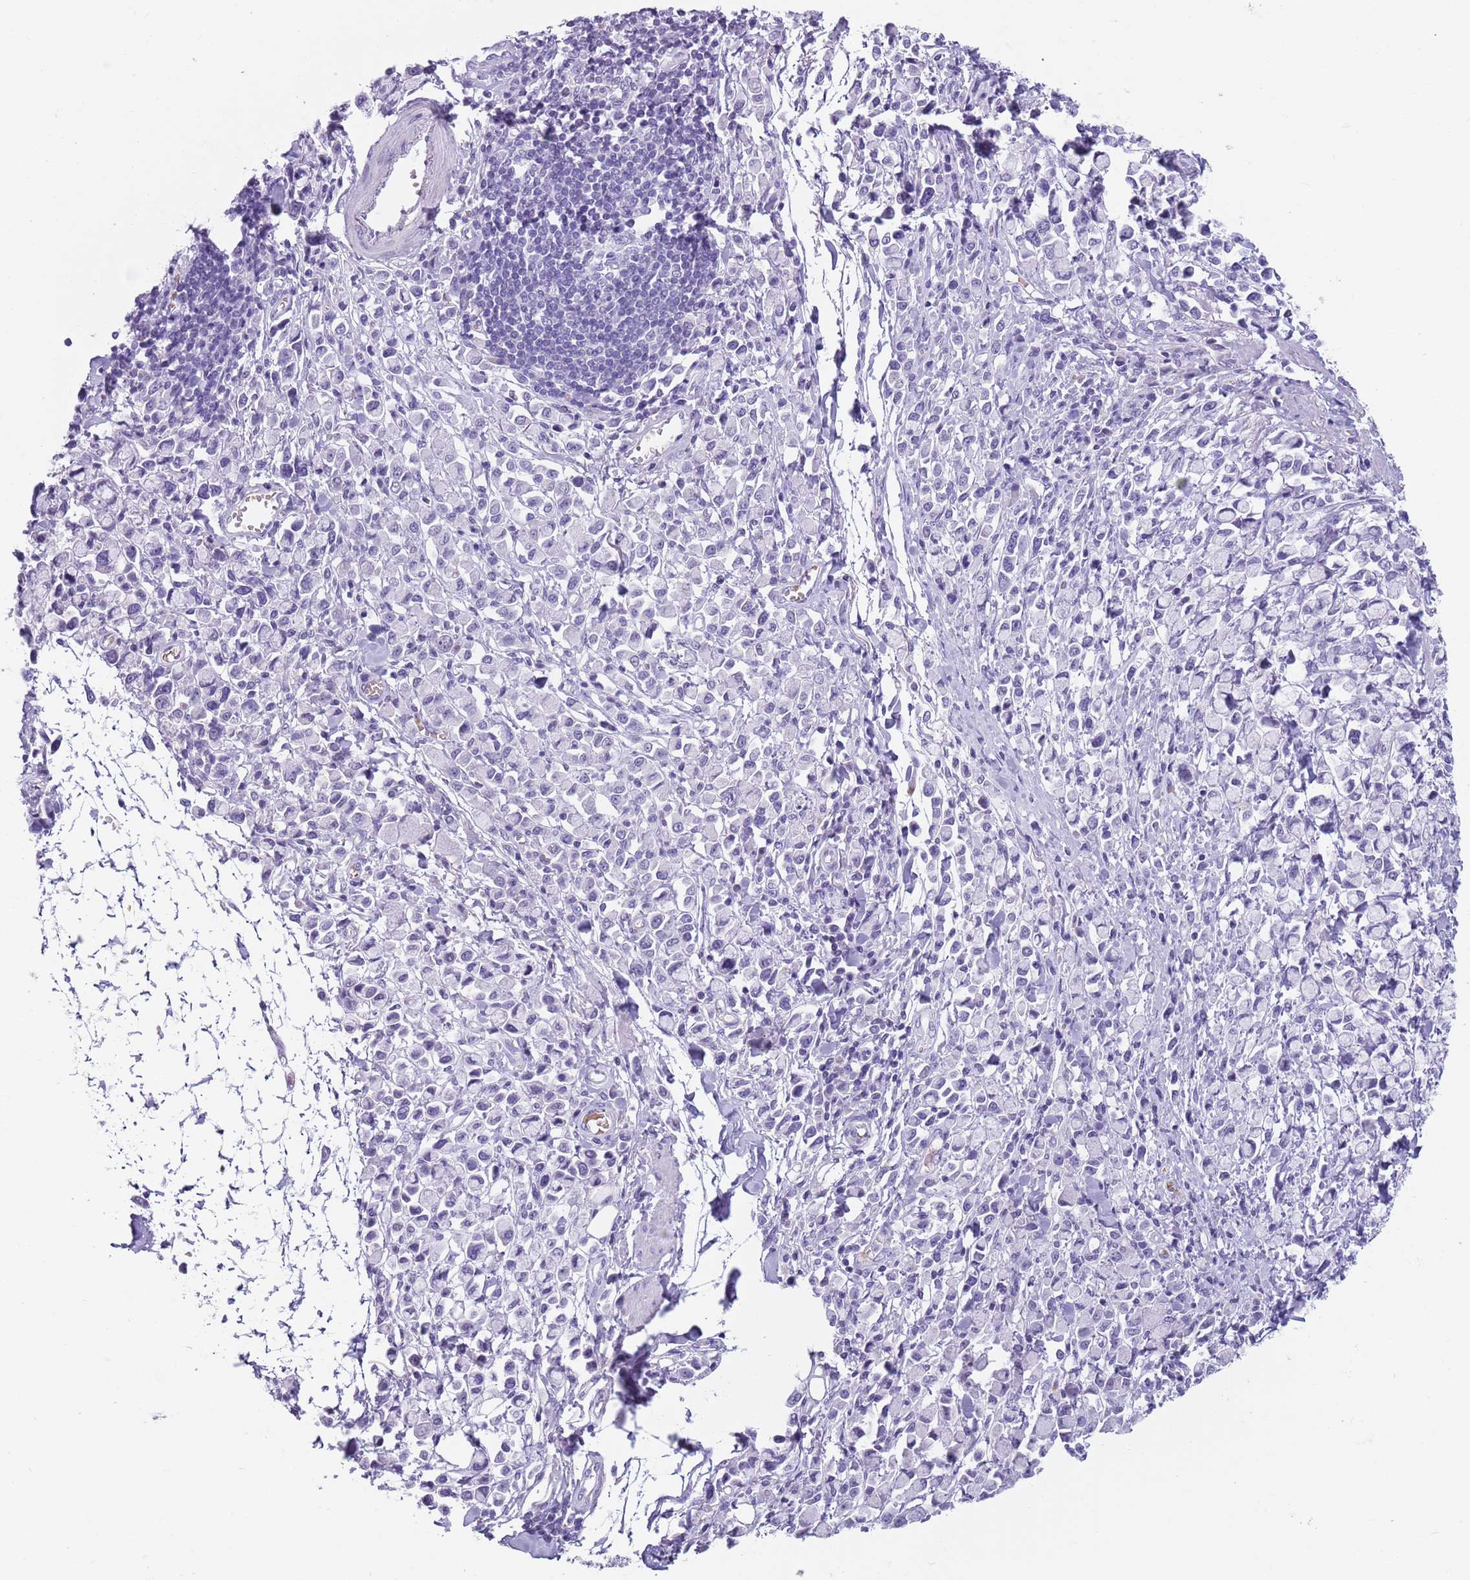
{"staining": {"intensity": "negative", "quantity": "none", "location": "none"}, "tissue": "stomach cancer", "cell_type": "Tumor cells", "image_type": "cancer", "snomed": [{"axis": "morphology", "description": "Adenocarcinoma, NOS"}, {"axis": "topography", "description": "Stomach"}], "caption": "This is an IHC micrograph of human stomach cancer. There is no positivity in tumor cells.", "gene": "SPESP1", "patient": {"sex": "female", "age": 81}}